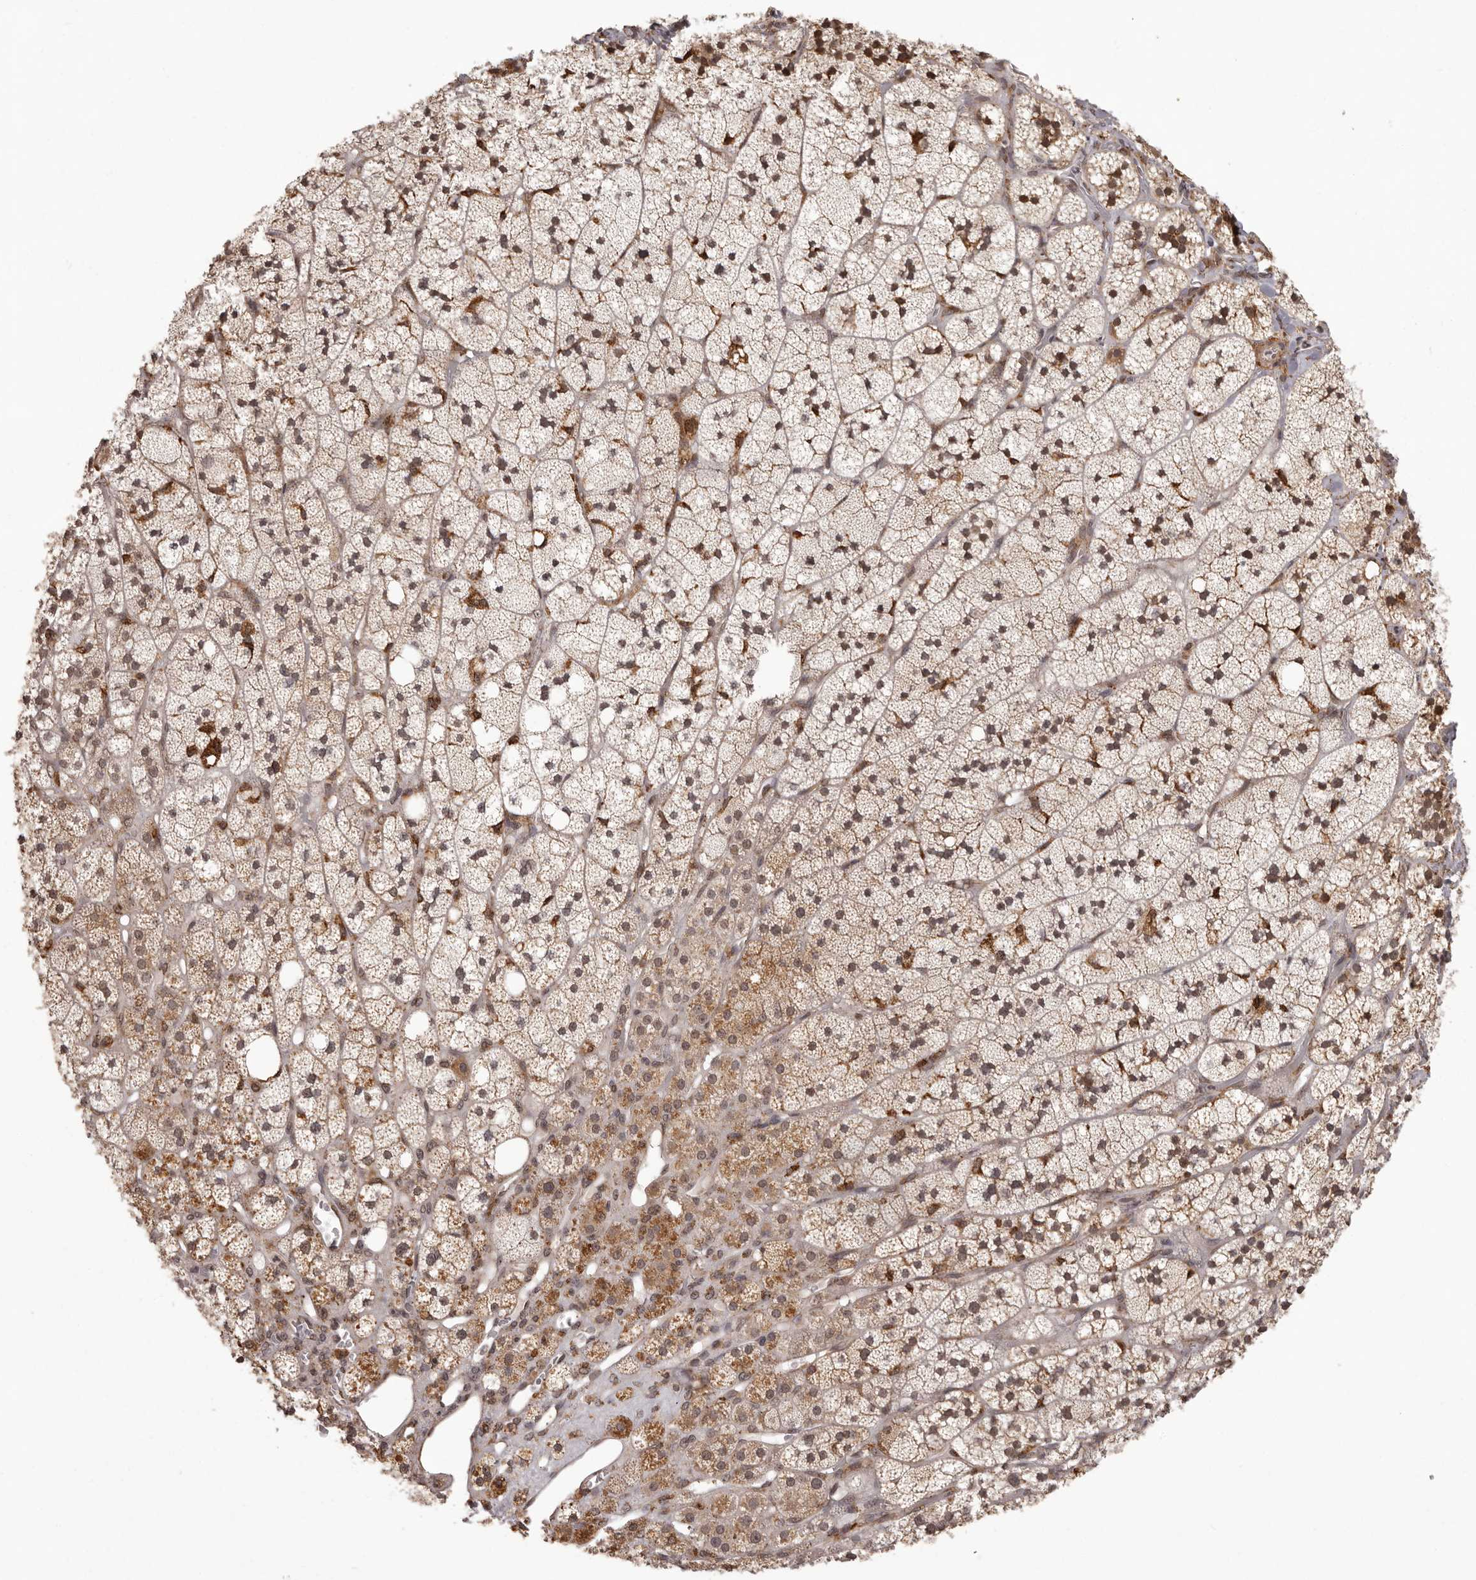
{"staining": {"intensity": "moderate", "quantity": ">75%", "location": "cytoplasmic/membranous,nuclear"}, "tissue": "adrenal gland", "cell_type": "Glandular cells", "image_type": "normal", "snomed": [{"axis": "morphology", "description": "Normal tissue, NOS"}, {"axis": "topography", "description": "Adrenal gland"}], "caption": "The image shows staining of benign adrenal gland, revealing moderate cytoplasmic/membranous,nuclear protein positivity (brown color) within glandular cells.", "gene": "IL32", "patient": {"sex": "male", "age": 61}}